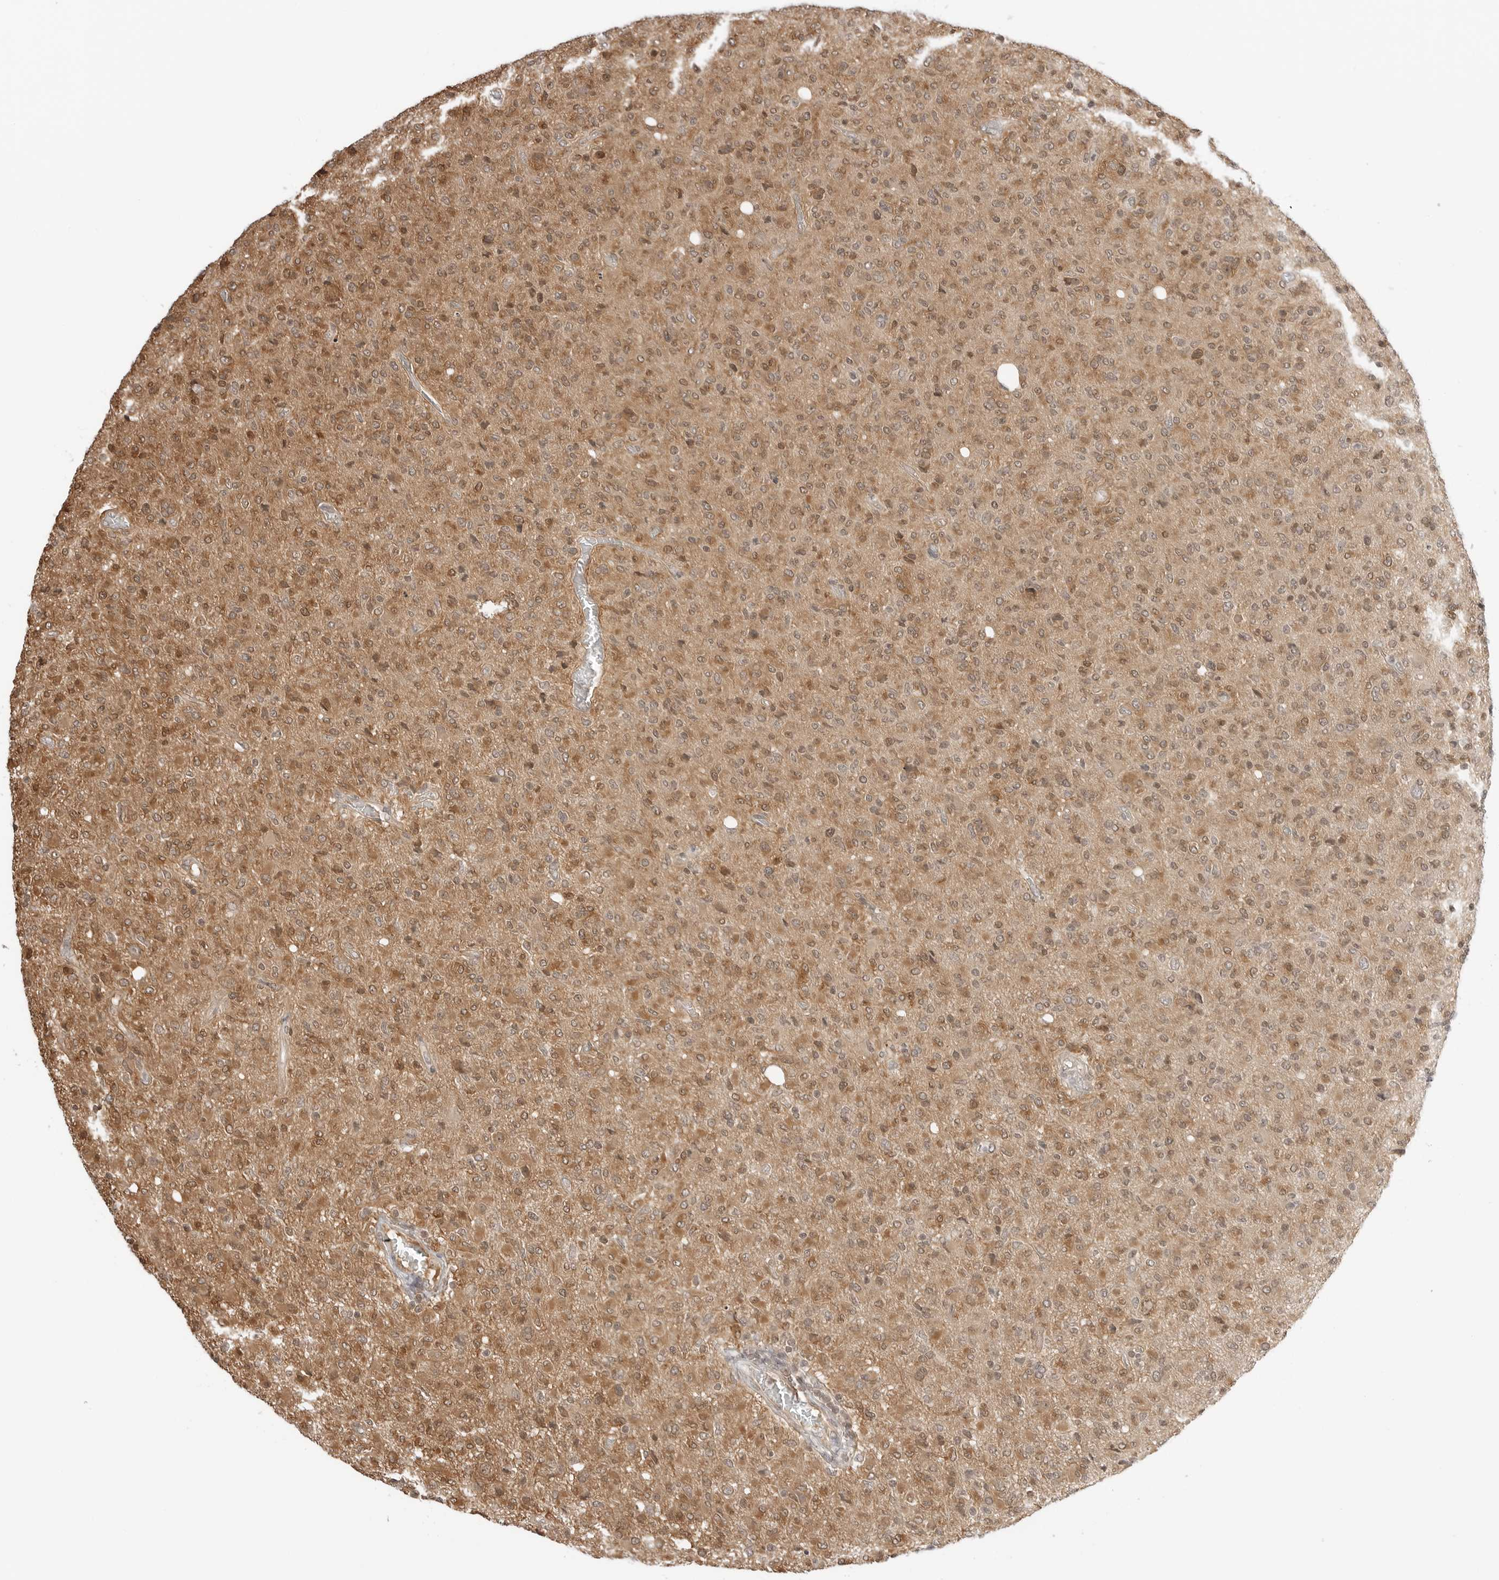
{"staining": {"intensity": "moderate", "quantity": ">75%", "location": "cytoplasmic/membranous,nuclear"}, "tissue": "glioma", "cell_type": "Tumor cells", "image_type": "cancer", "snomed": [{"axis": "morphology", "description": "Glioma, malignant, High grade"}, {"axis": "topography", "description": "Brain"}], "caption": "Protein analysis of glioma tissue reveals moderate cytoplasmic/membranous and nuclear expression in approximately >75% of tumor cells. The staining is performed using DAB brown chromogen to label protein expression. The nuclei are counter-stained blue using hematoxylin.", "gene": "NUDC", "patient": {"sex": "female", "age": 57}}